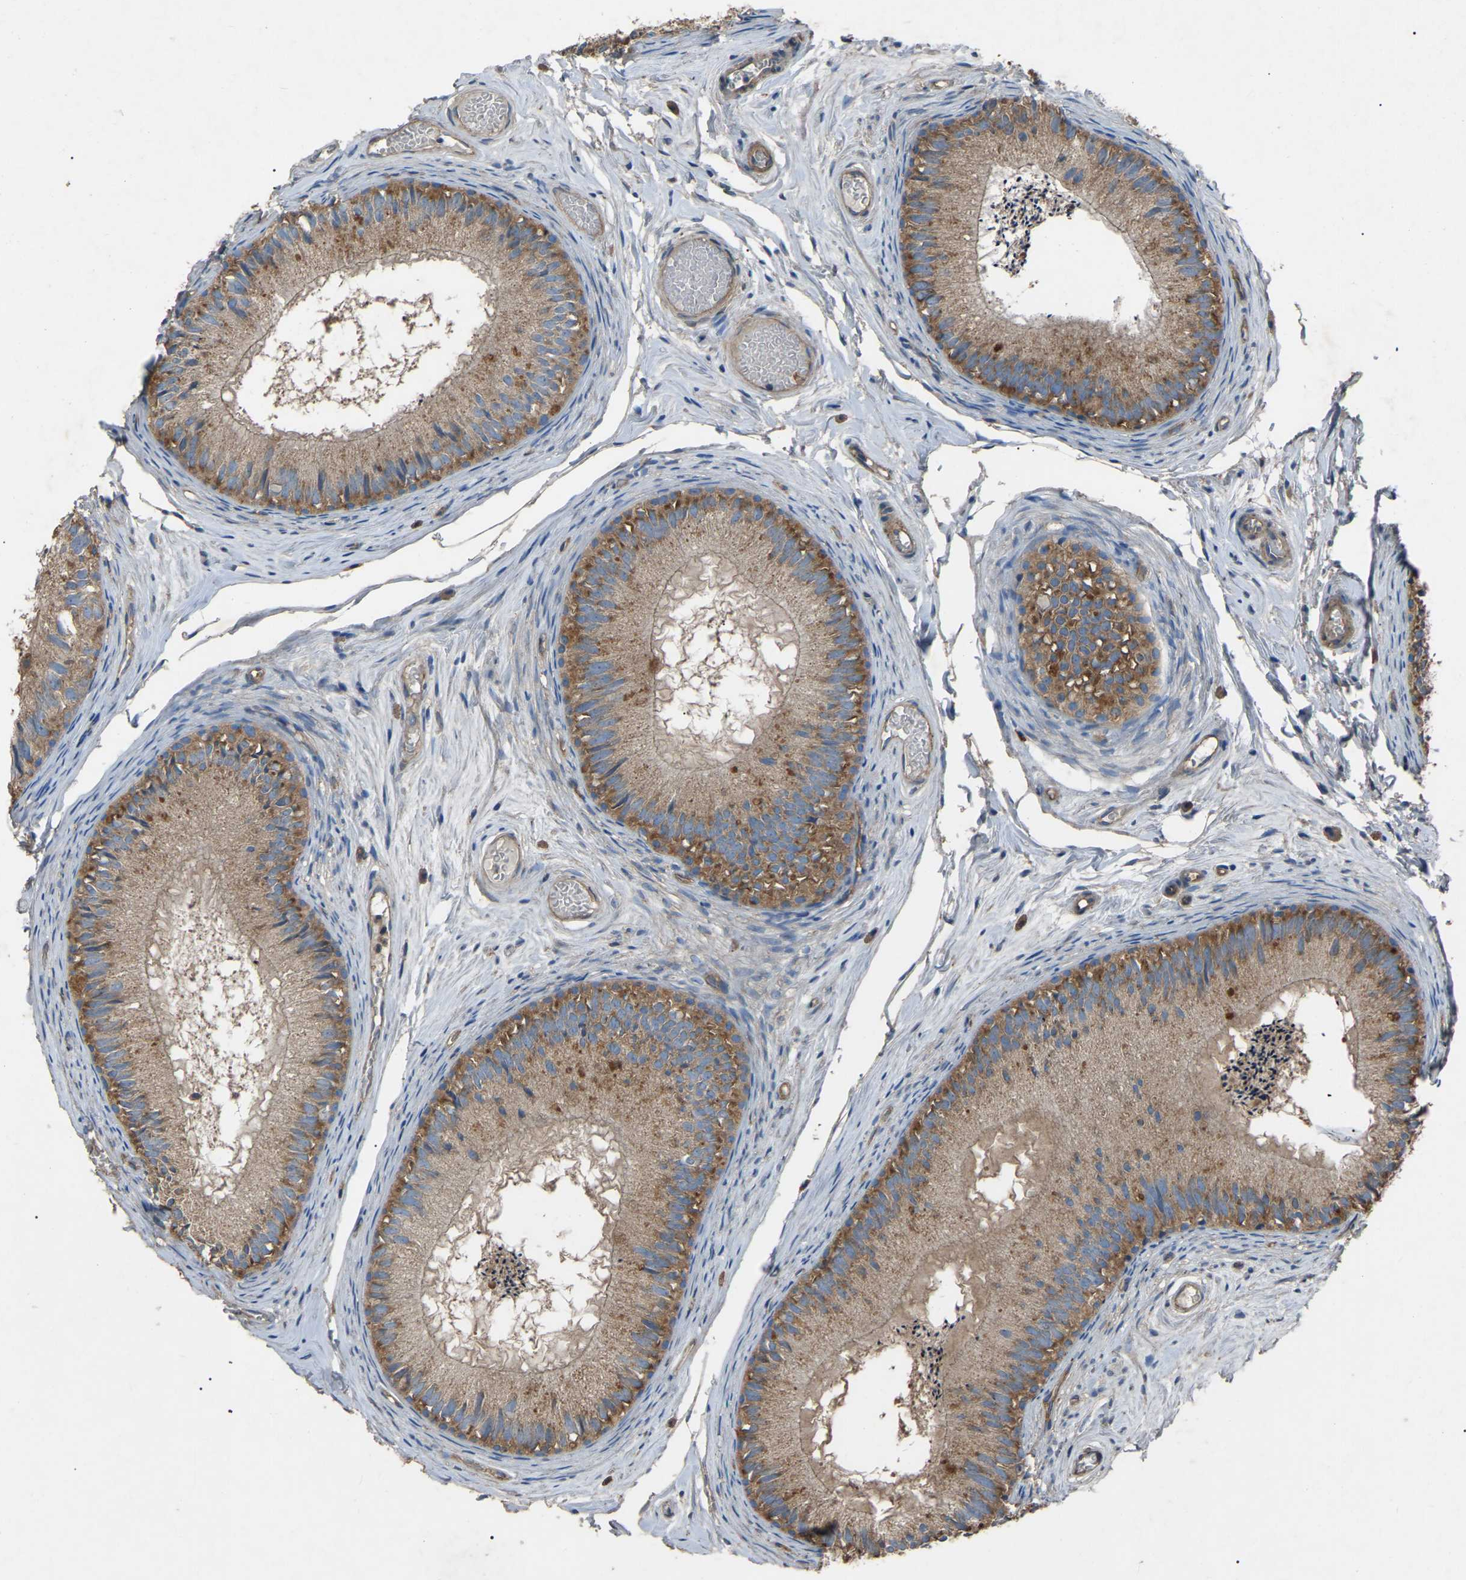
{"staining": {"intensity": "moderate", "quantity": ">75%", "location": "cytoplasmic/membranous"}, "tissue": "epididymis", "cell_type": "Glandular cells", "image_type": "normal", "snomed": [{"axis": "morphology", "description": "Normal tissue, NOS"}, {"axis": "topography", "description": "Epididymis"}], "caption": "Epididymis stained with a brown dye displays moderate cytoplasmic/membranous positive staining in approximately >75% of glandular cells.", "gene": "AIMP1", "patient": {"sex": "male", "age": 46}}